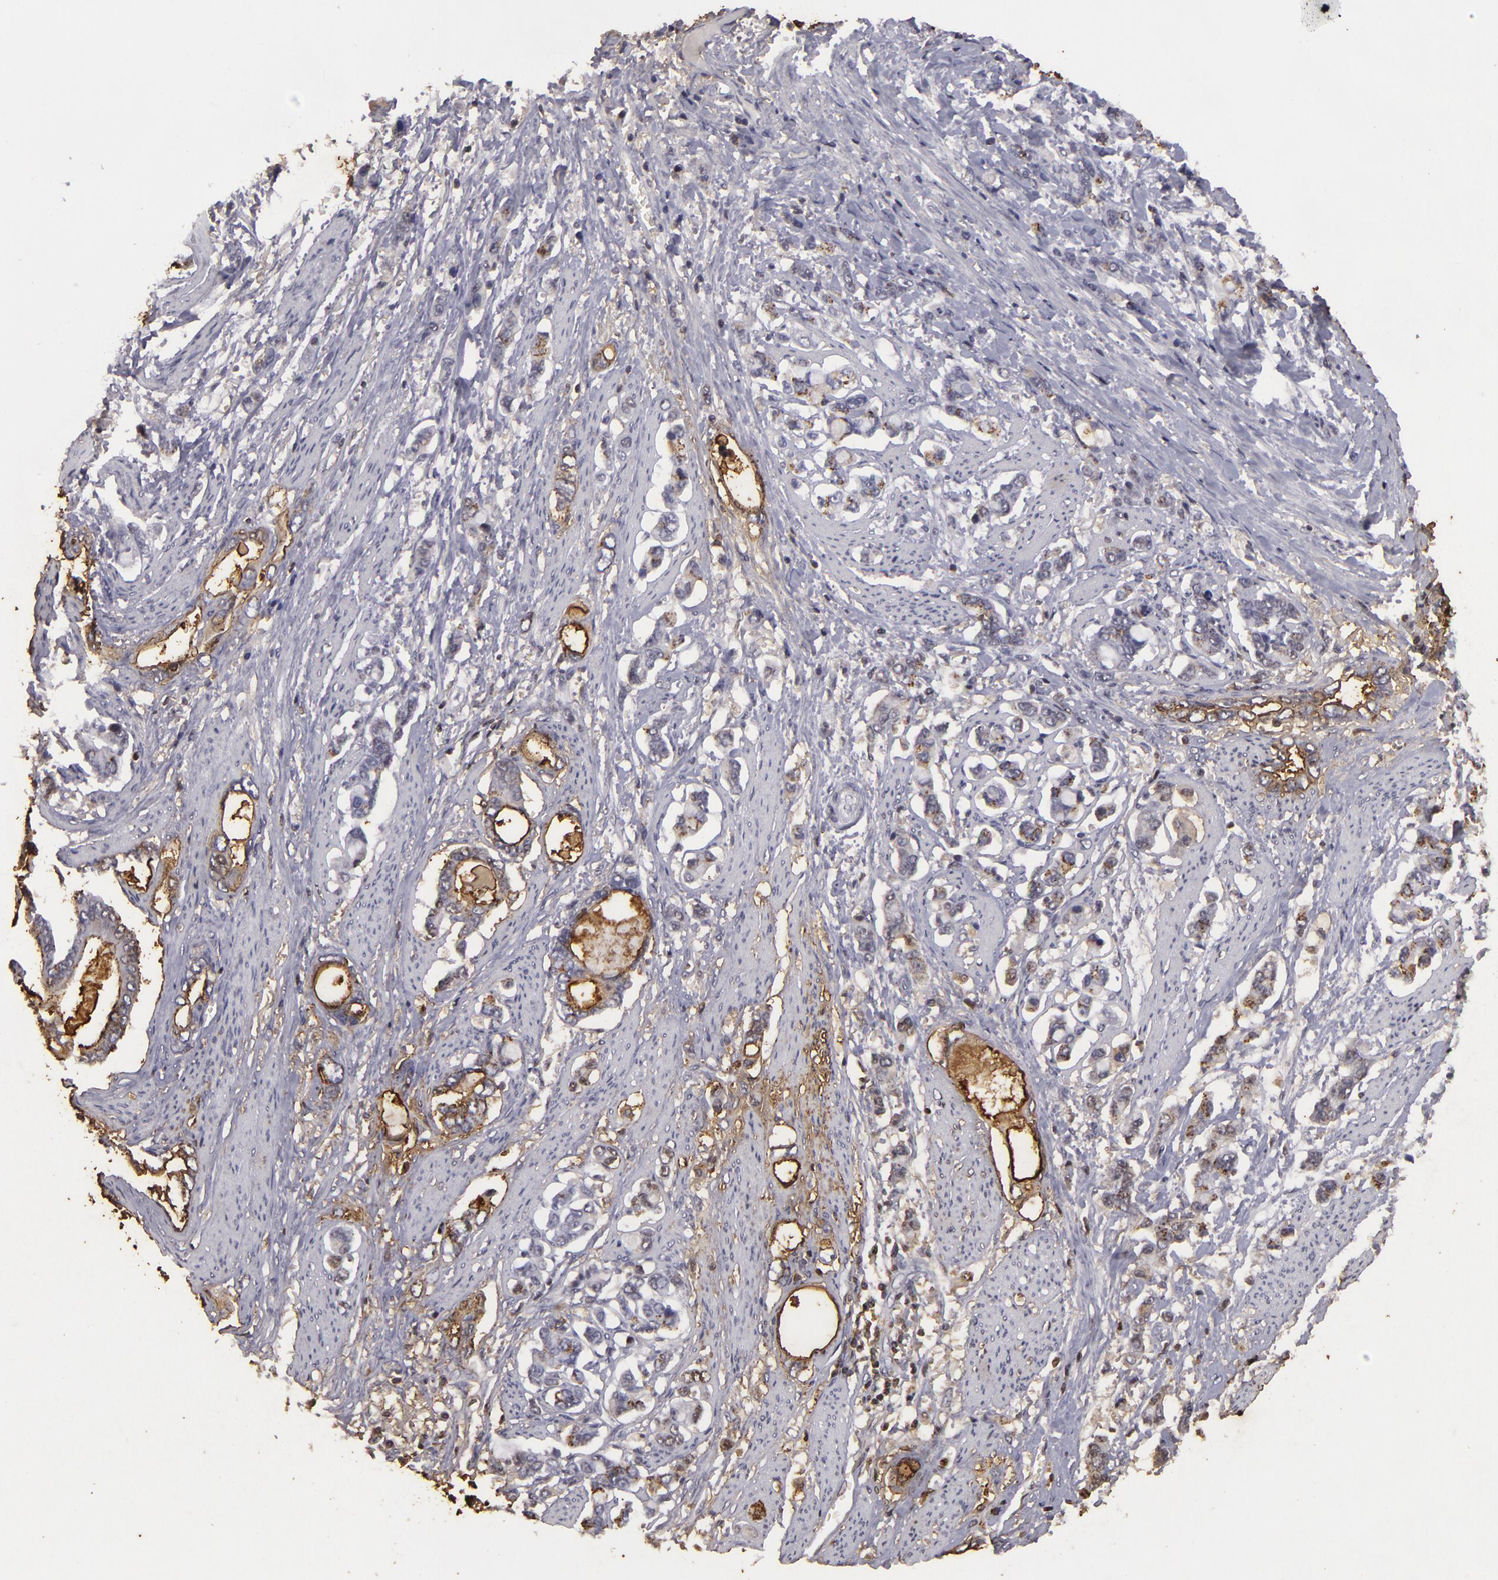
{"staining": {"intensity": "moderate", "quantity": ">75%", "location": "cytoplasmic/membranous"}, "tissue": "stomach cancer", "cell_type": "Tumor cells", "image_type": "cancer", "snomed": [{"axis": "morphology", "description": "Adenocarcinoma, NOS"}, {"axis": "topography", "description": "Stomach"}], "caption": "Immunohistochemistry (IHC) photomicrograph of human stomach adenocarcinoma stained for a protein (brown), which exhibits medium levels of moderate cytoplasmic/membranous positivity in approximately >75% of tumor cells.", "gene": "KCNAB2", "patient": {"sex": "male", "age": 78}}